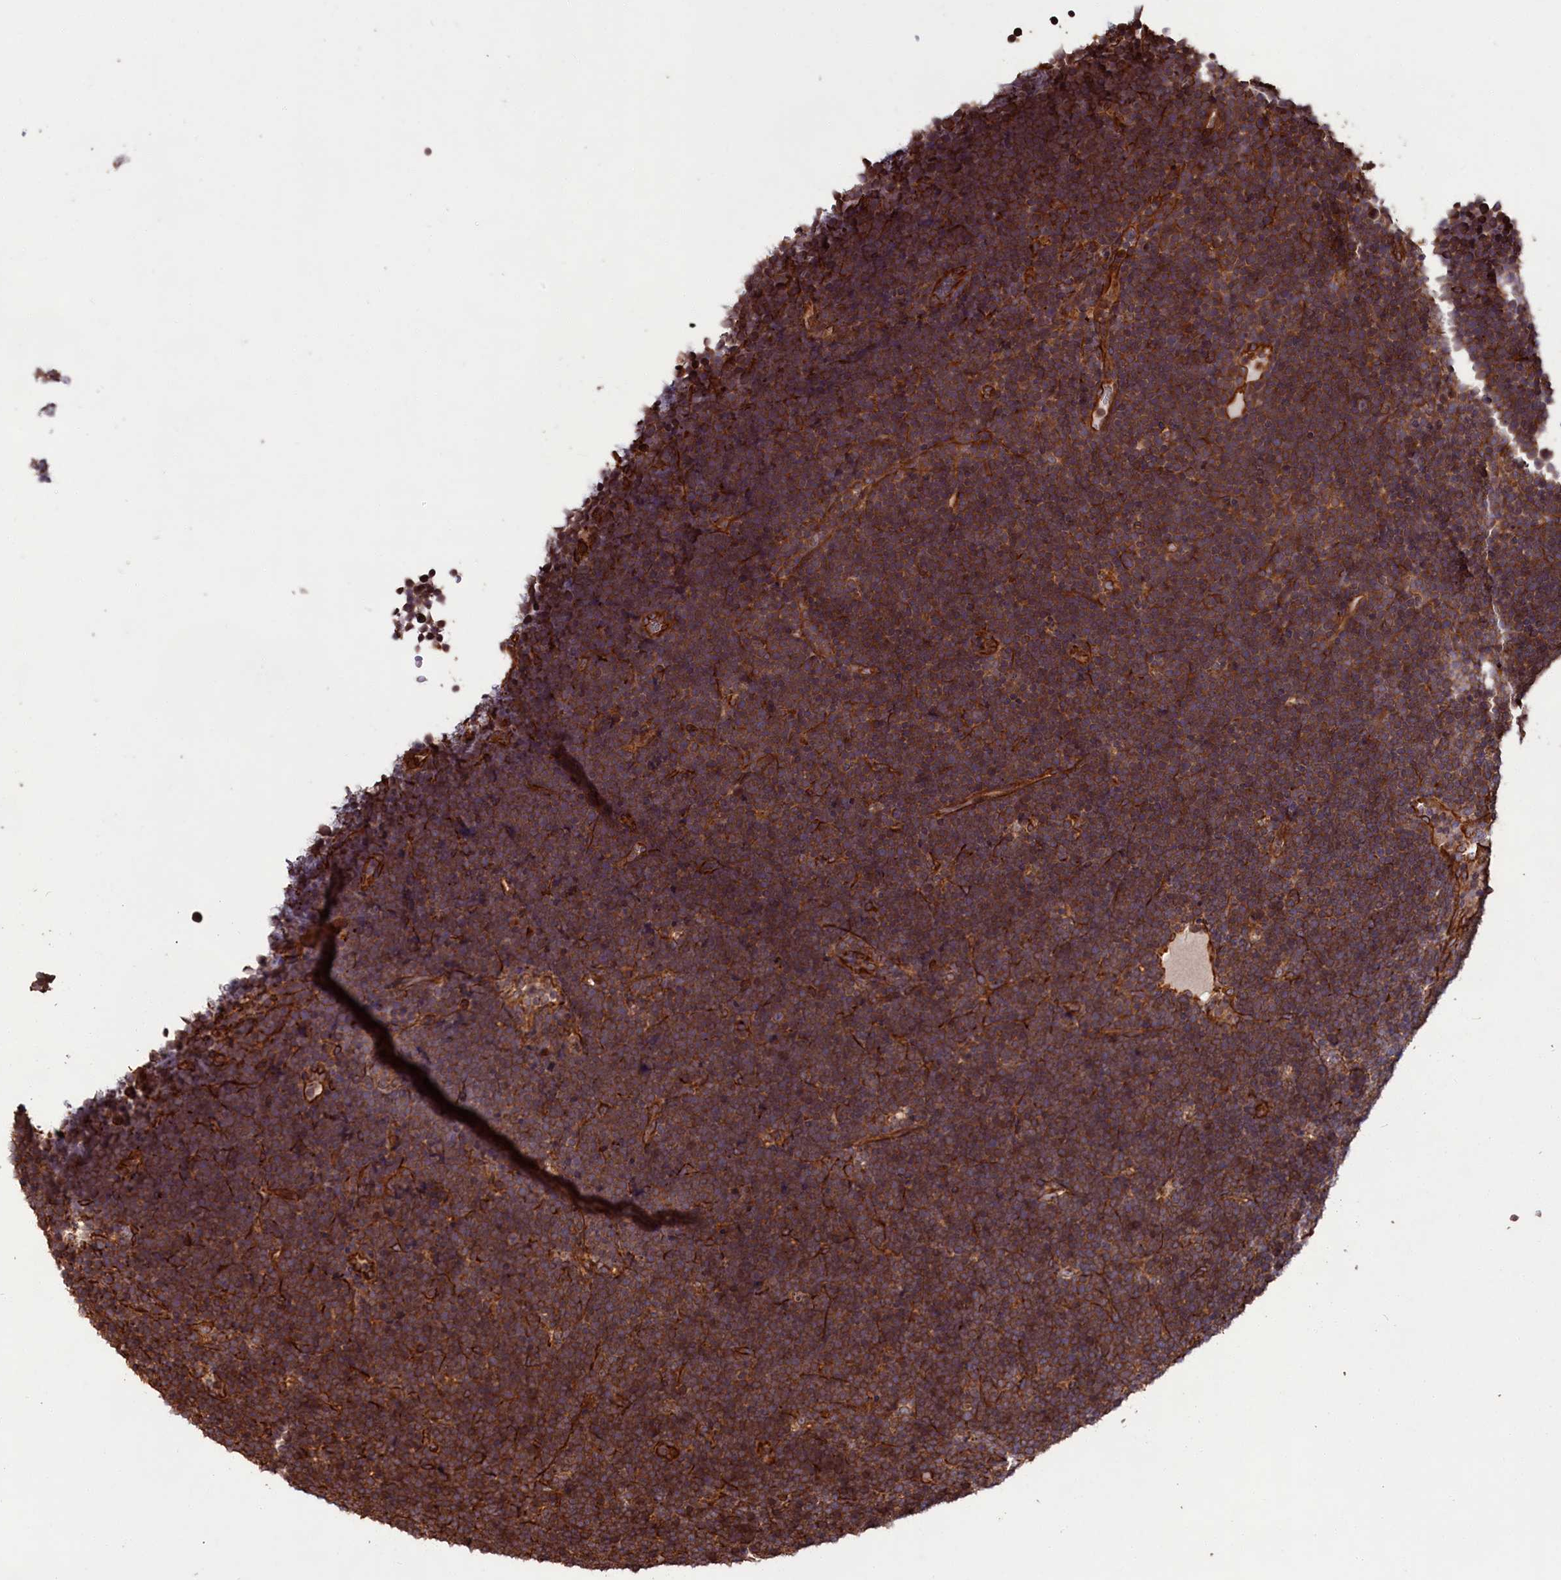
{"staining": {"intensity": "moderate", "quantity": ">75%", "location": "cytoplasmic/membranous"}, "tissue": "lymphoma", "cell_type": "Tumor cells", "image_type": "cancer", "snomed": [{"axis": "morphology", "description": "Malignant lymphoma, non-Hodgkin's type, High grade"}, {"axis": "topography", "description": "Lymph node"}], "caption": "Moderate cytoplasmic/membranous staining for a protein is present in approximately >75% of tumor cells of high-grade malignant lymphoma, non-Hodgkin's type using immunohistochemistry (IHC).", "gene": "CCDC124", "patient": {"sex": "male", "age": 13}}